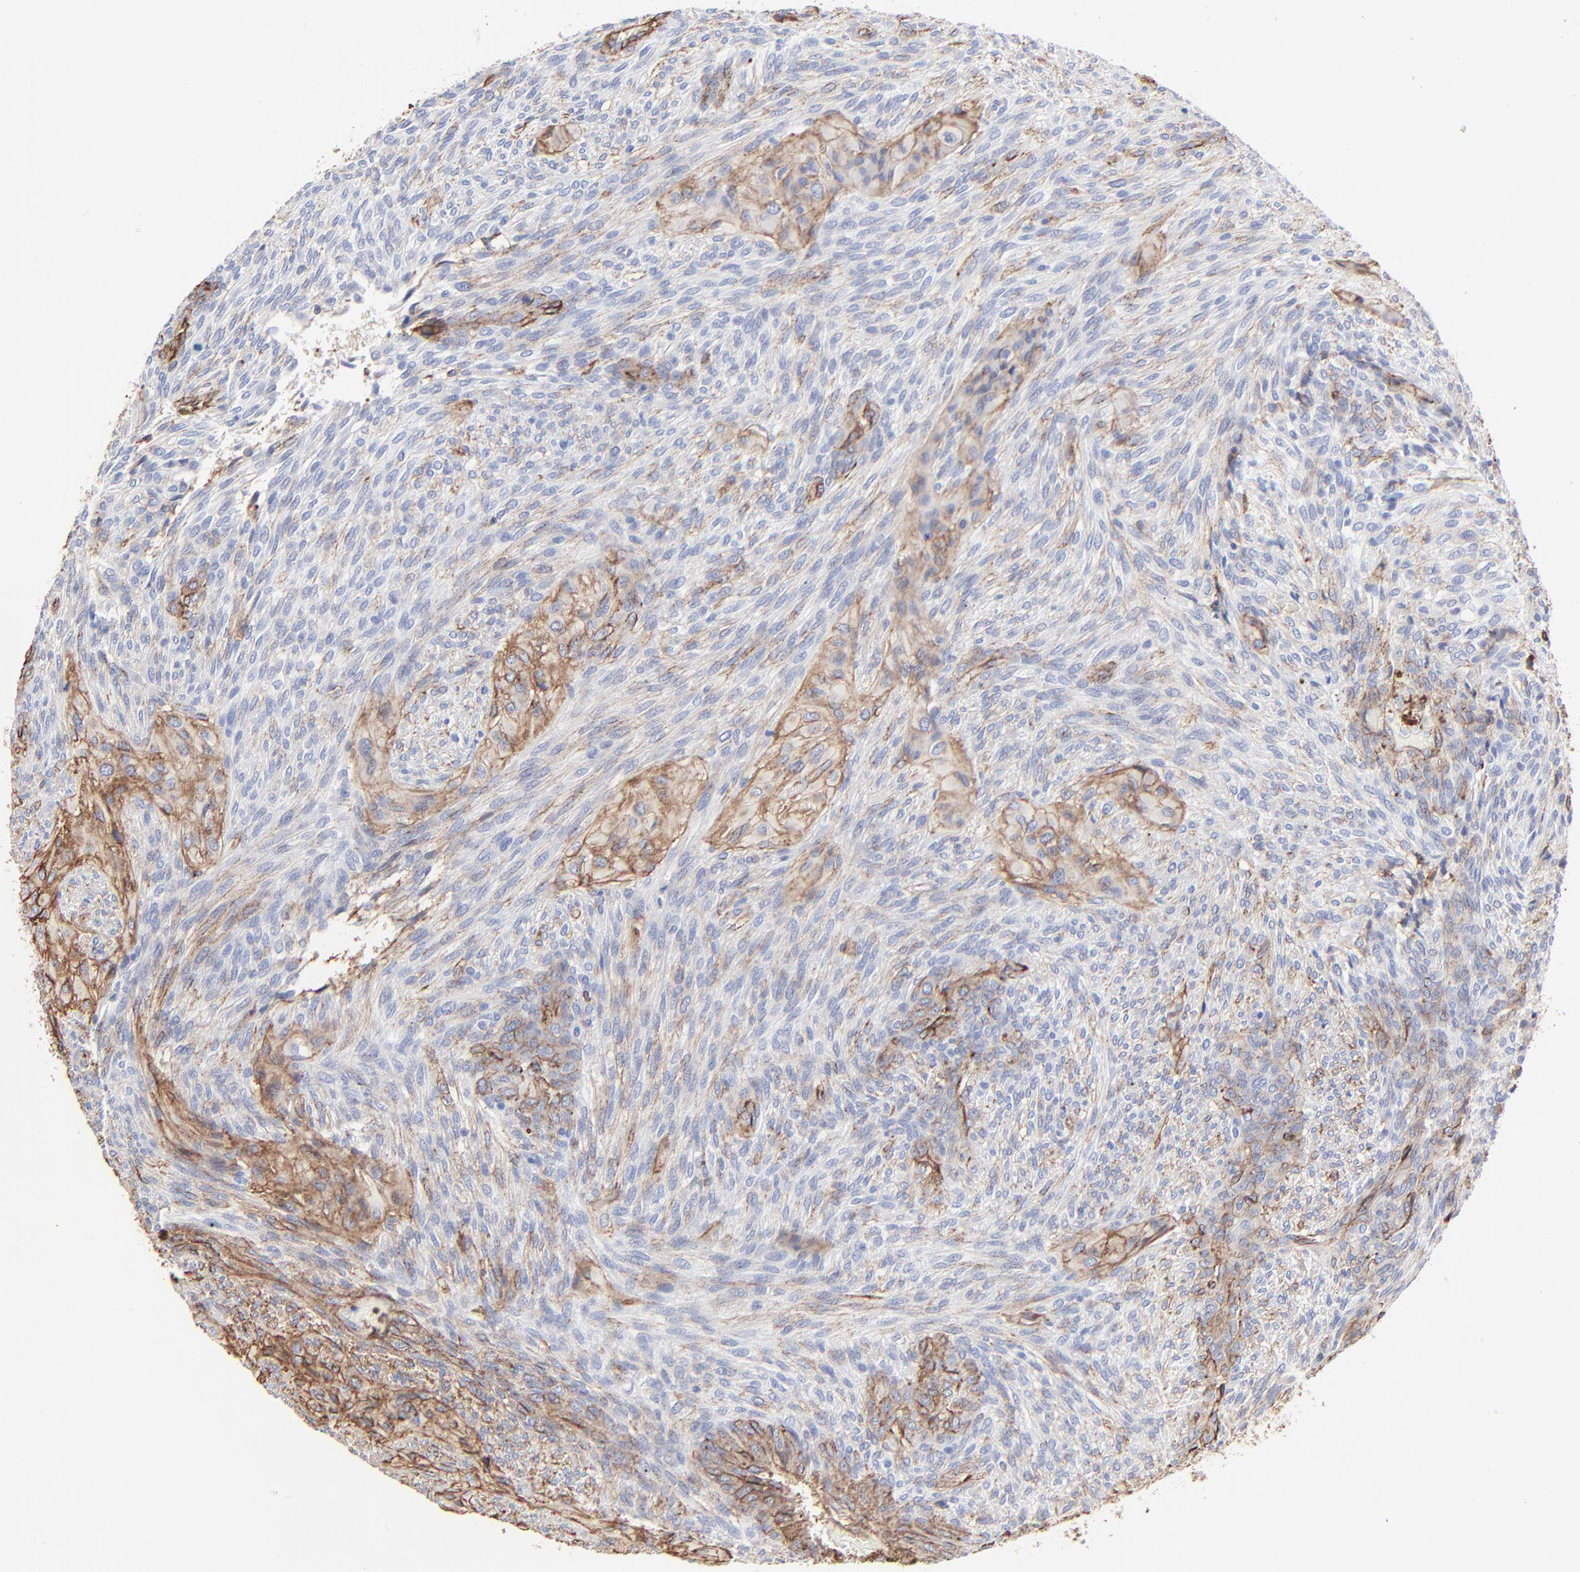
{"staining": {"intensity": "strong", "quantity": "25%-75%", "location": "cytoplasmic/membranous"}, "tissue": "glioma", "cell_type": "Tumor cells", "image_type": "cancer", "snomed": [{"axis": "morphology", "description": "Glioma, malignant, High grade"}, {"axis": "topography", "description": "Cerebral cortex"}], "caption": "A histopathology image of high-grade glioma (malignant) stained for a protein demonstrates strong cytoplasmic/membranous brown staining in tumor cells.", "gene": "CAV1", "patient": {"sex": "female", "age": 55}}